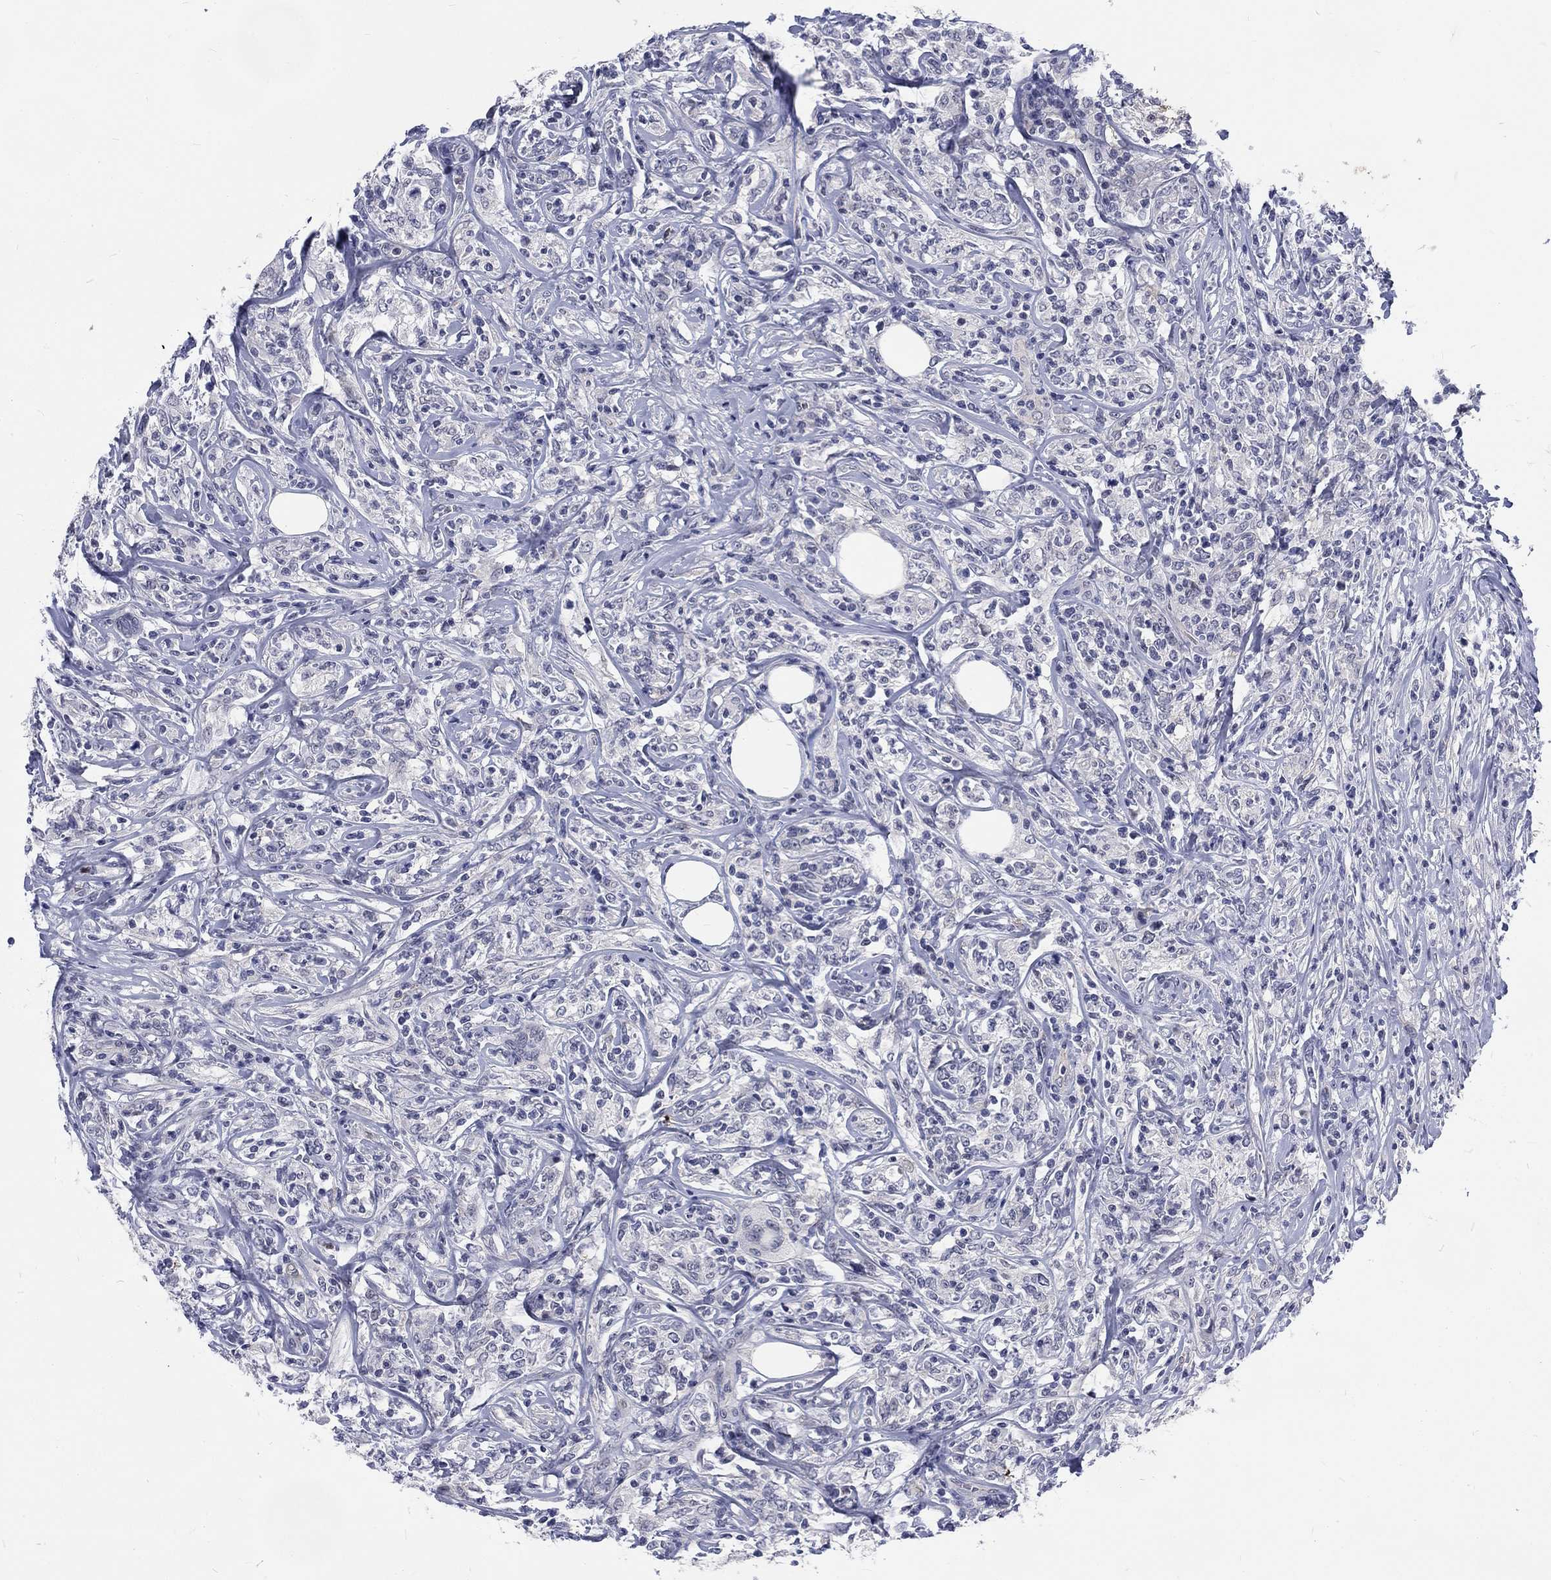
{"staining": {"intensity": "negative", "quantity": "none", "location": "none"}, "tissue": "lymphoma", "cell_type": "Tumor cells", "image_type": "cancer", "snomed": [{"axis": "morphology", "description": "Malignant lymphoma, non-Hodgkin's type, High grade"}, {"axis": "topography", "description": "Lymph node"}], "caption": "A photomicrograph of lymphoma stained for a protein reveals no brown staining in tumor cells.", "gene": "PHKA1", "patient": {"sex": "female", "age": 84}}